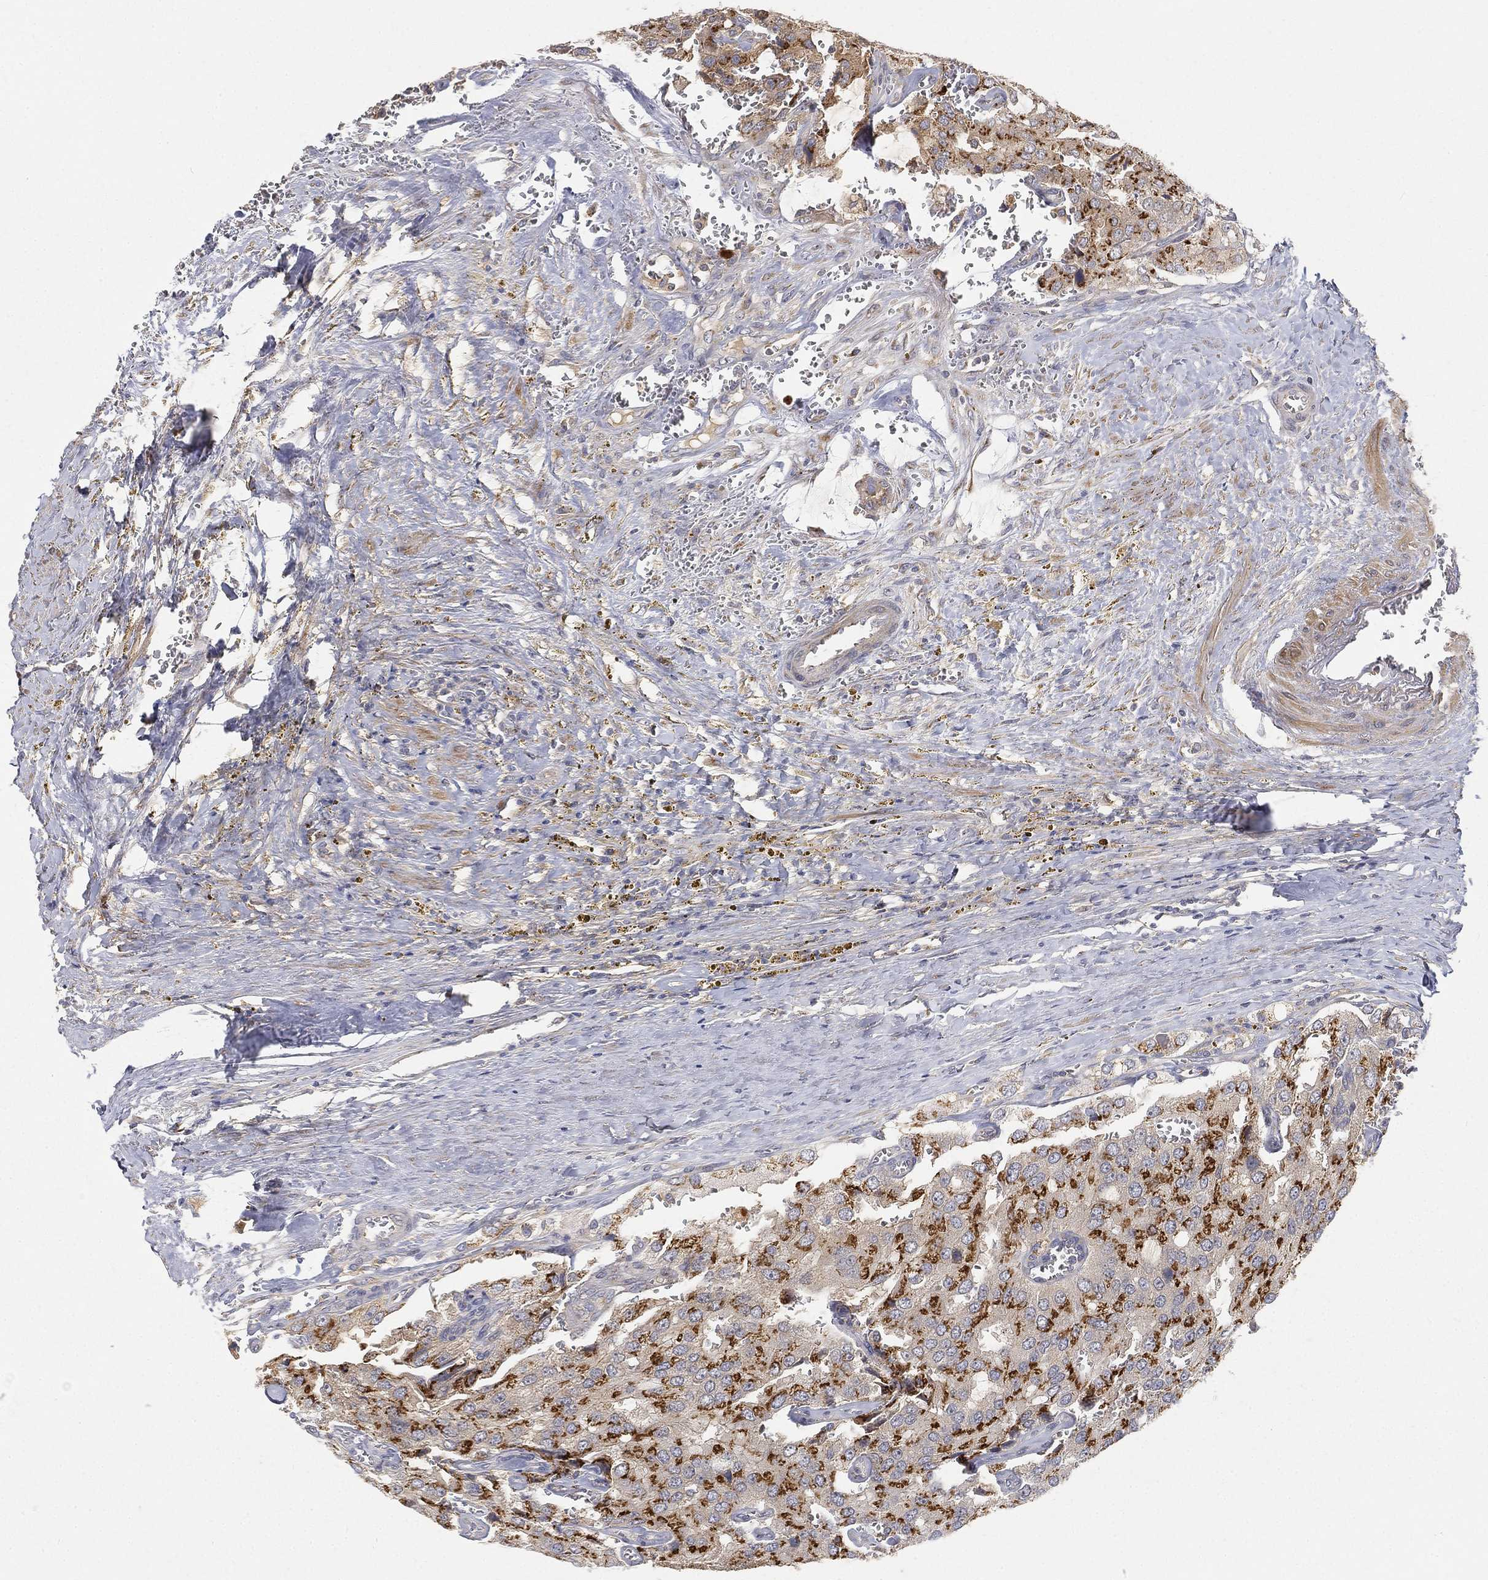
{"staining": {"intensity": "strong", "quantity": ">75%", "location": "cytoplasmic/membranous"}, "tissue": "prostate cancer", "cell_type": "Tumor cells", "image_type": "cancer", "snomed": [{"axis": "morphology", "description": "Adenocarcinoma, NOS"}, {"axis": "topography", "description": "Prostate and seminal vesicle, NOS"}, {"axis": "topography", "description": "Prostate"}], "caption": "Immunohistochemistry (IHC) (DAB) staining of prostate adenocarcinoma shows strong cytoplasmic/membranous protein staining in about >75% of tumor cells.", "gene": "CTSL", "patient": {"sex": "male", "age": 67}}